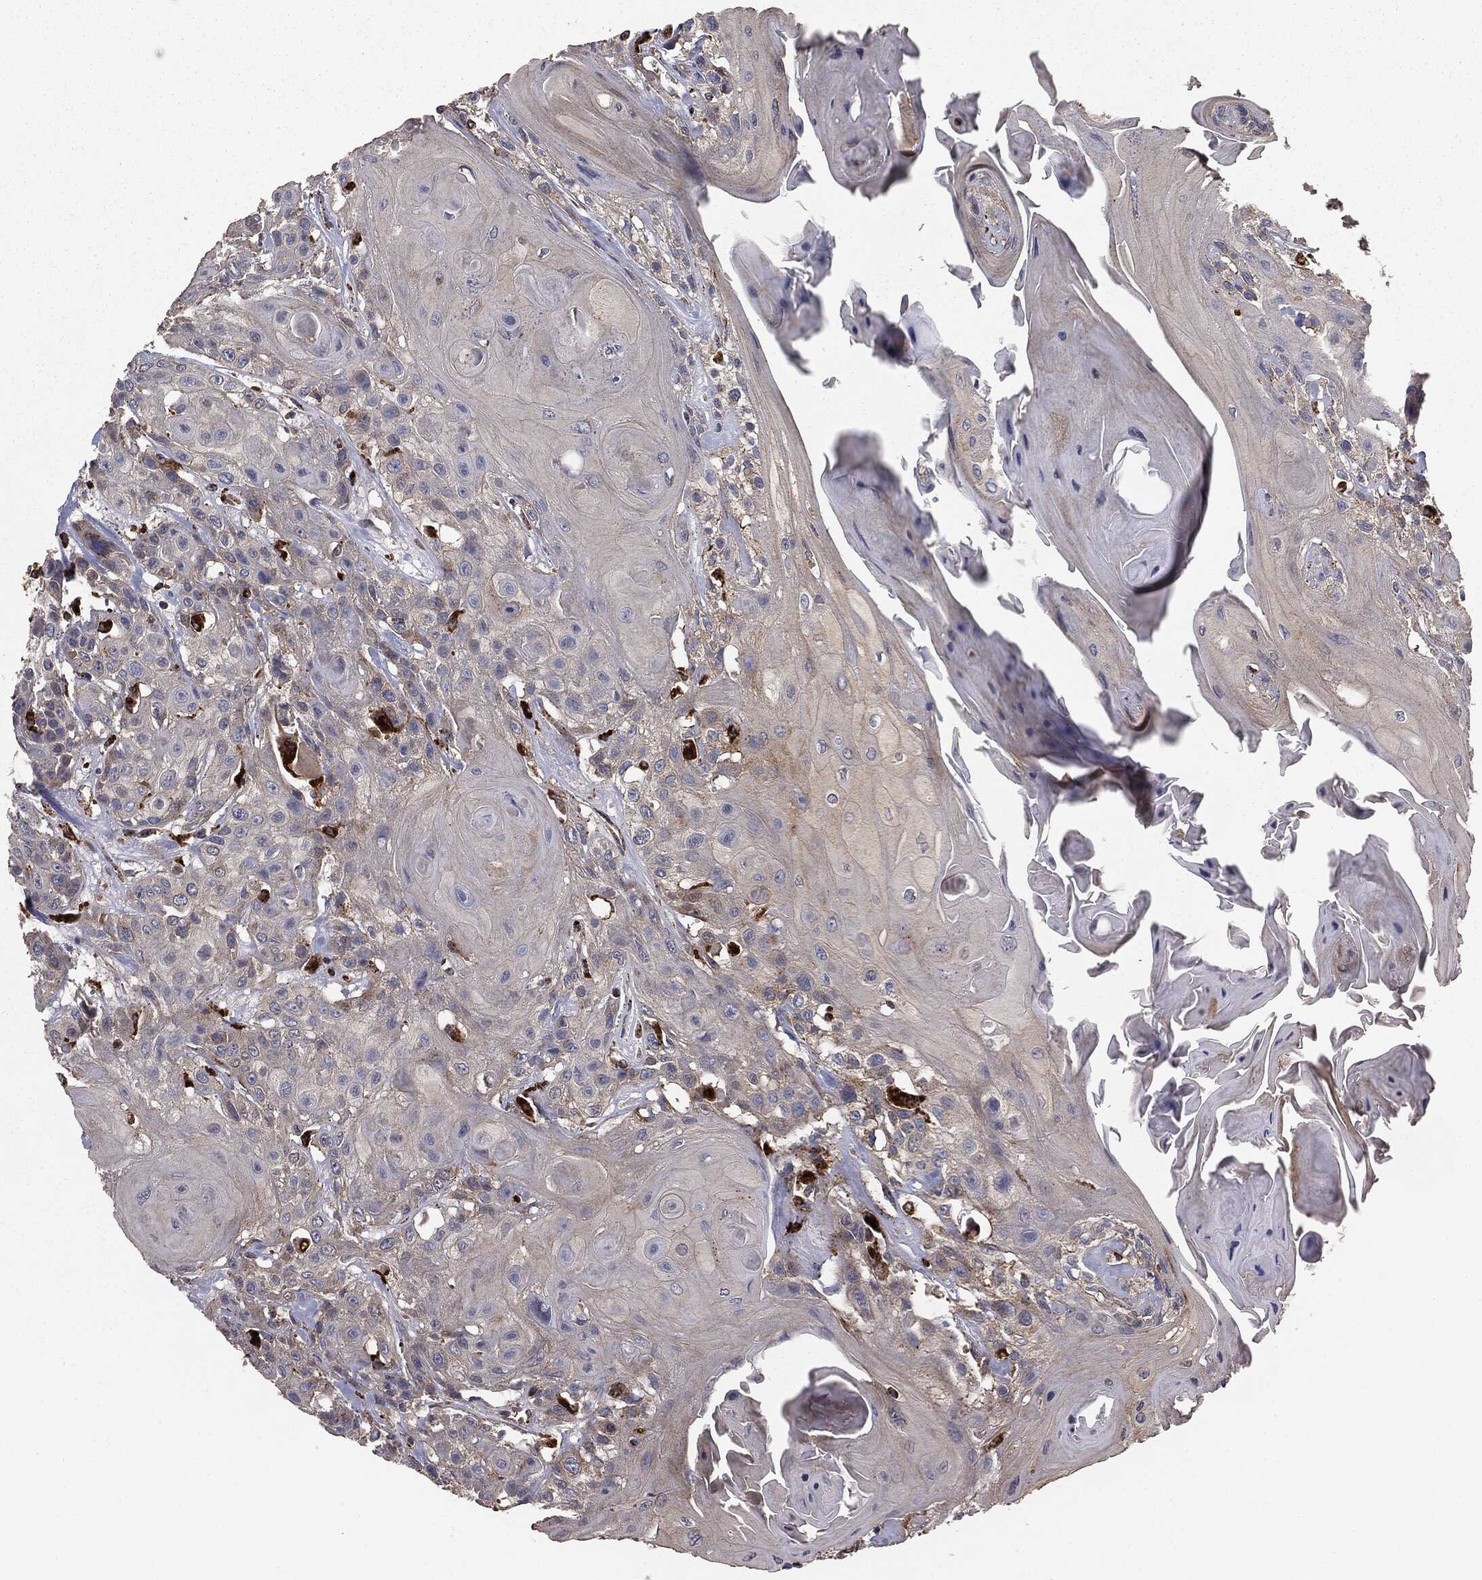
{"staining": {"intensity": "negative", "quantity": "none", "location": "none"}, "tissue": "head and neck cancer", "cell_type": "Tumor cells", "image_type": "cancer", "snomed": [{"axis": "morphology", "description": "Squamous cell carcinoma, NOS"}, {"axis": "topography", "description": "Head-Neck"}], "caption": "Immunohistochemistry (IHC) image of human head and neck squamous cell carcinoma stained for a protein (brown), which demonstrates no expression in tumor cells.", "gene": "CTSA", "patient": {"sex": "female", "age": 59}}